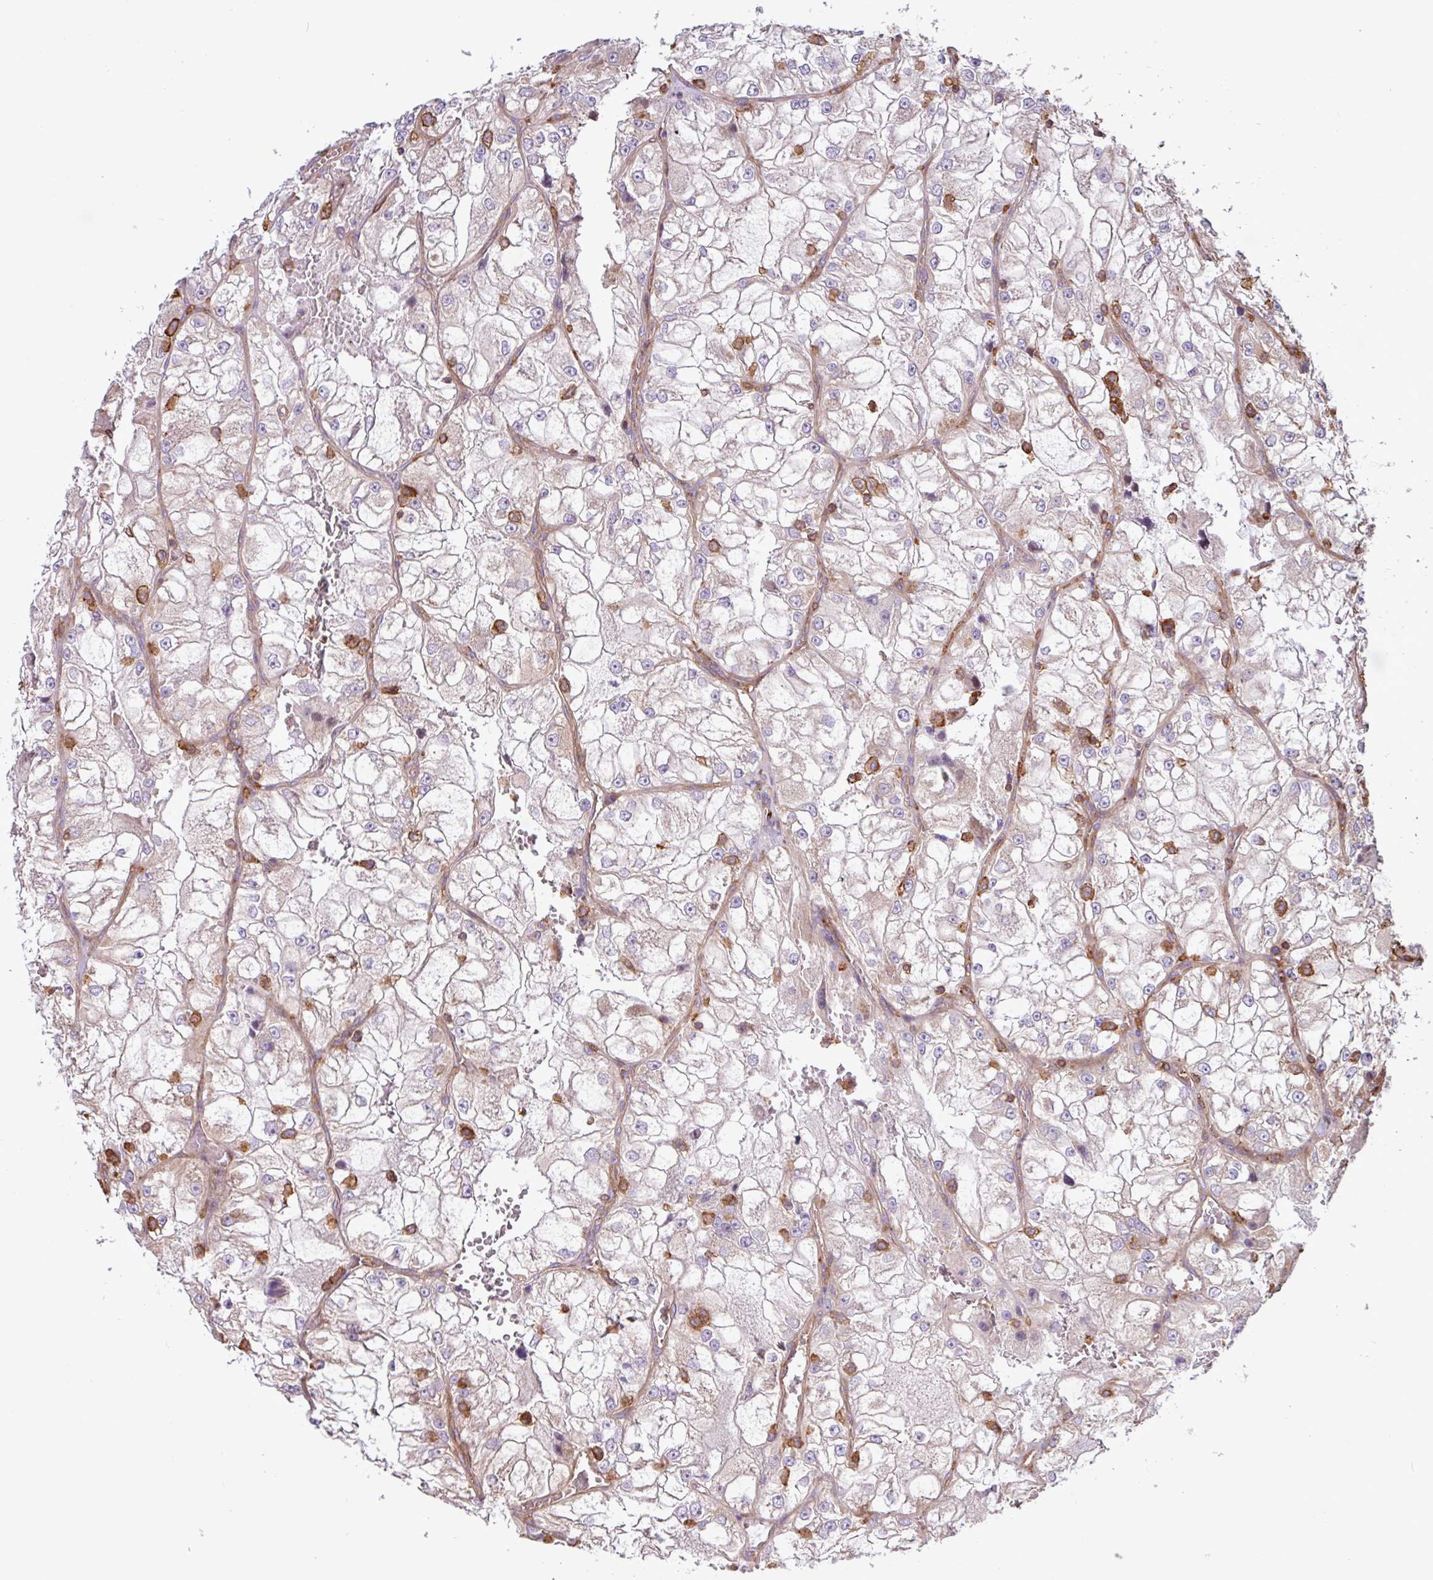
{"staining": {"intensity": "negative", "quantity": "none", "location": "none"}, "tissue": "renal cancer", "cell_type": "Tumor cells", "image_type": "cancer", "snomed": [{"axis": "morphology", "description": "Adenocarcinoma, NOS"}, {"axis": "topography", "description": "Kidney"}], "caption": "The micrograph reveals no staining of tumor cells in adenocarcinoma (renal).", "gene": "ACTR3", "patient": {"sex": "female", "age": 72}}